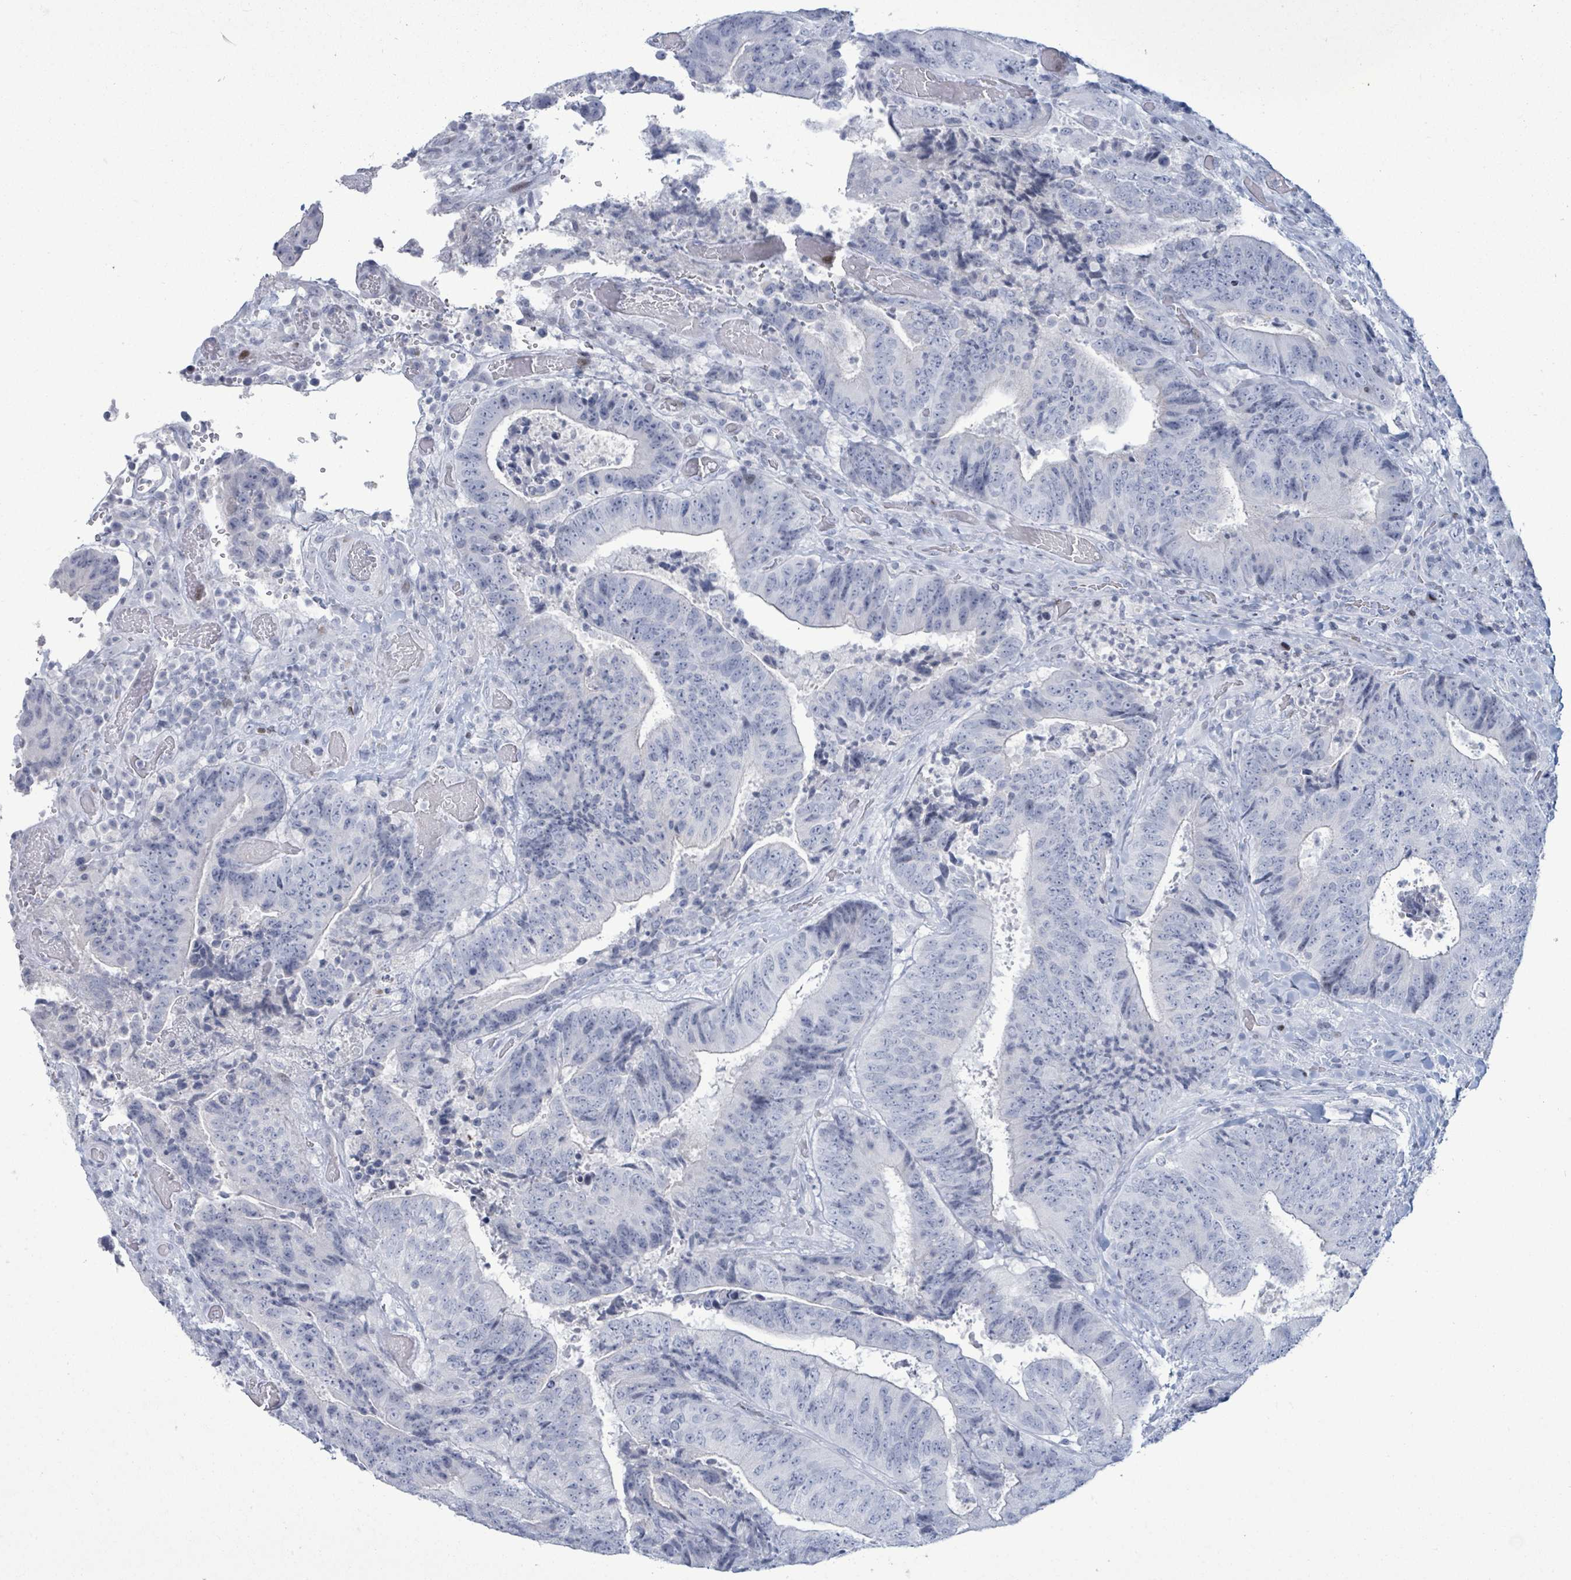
{"staining": {"intensity": "negative", "quantity": "none", "location": "none"}, "tissue": "colorectal cancer", "cell_type": "Tumor cells", "image_type": "cancer", "snomed": [{"axis": "morphology", "description": "Adenocarcinoma, NOS"}, {"axis": "topography", "description": "Rectum"}], "caption": "An image of adenocarcinoma (colorectal) stained for a protein exhibits no brown staining in tumor cells.", "gene": "MALL", "patient": {"sex": "male", "age": 72}}